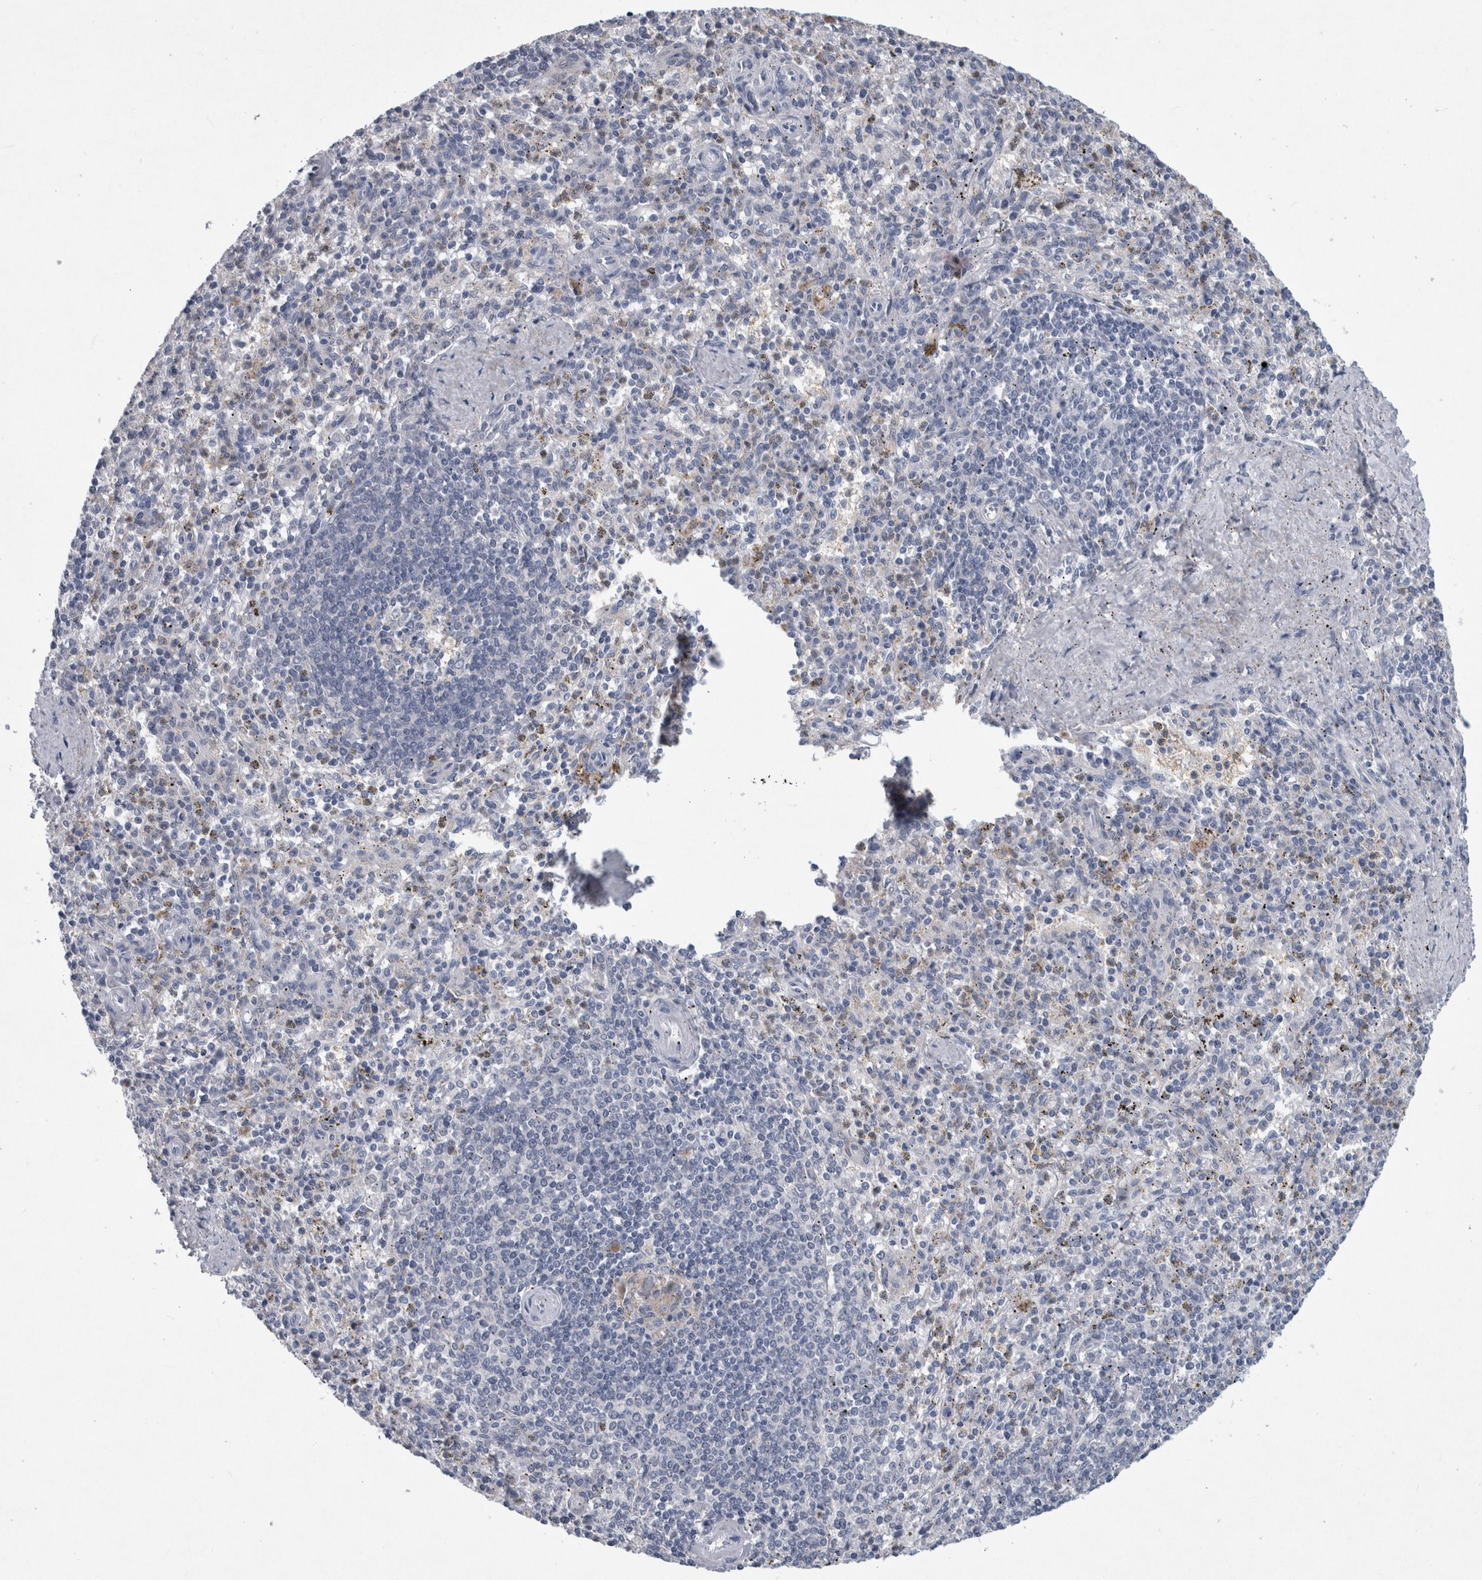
{"staining": {"intensity": "negative", "quantity": "none", "location": "none"}, "tissue": "spleen", "cell_type": "Cells in red pulp", "image_type": "normal", "snomed": [{"axis": "morphology", "description": "Normal tissue, NOS"}, {"axis": "topography", "description": "Spleen"}], "caption": "IHC of unremarkable human spleen demonstrates no positivity in cells in red pulp.", "gene": "FAM83H", "patient": {"sex": "male", "age": 72}}